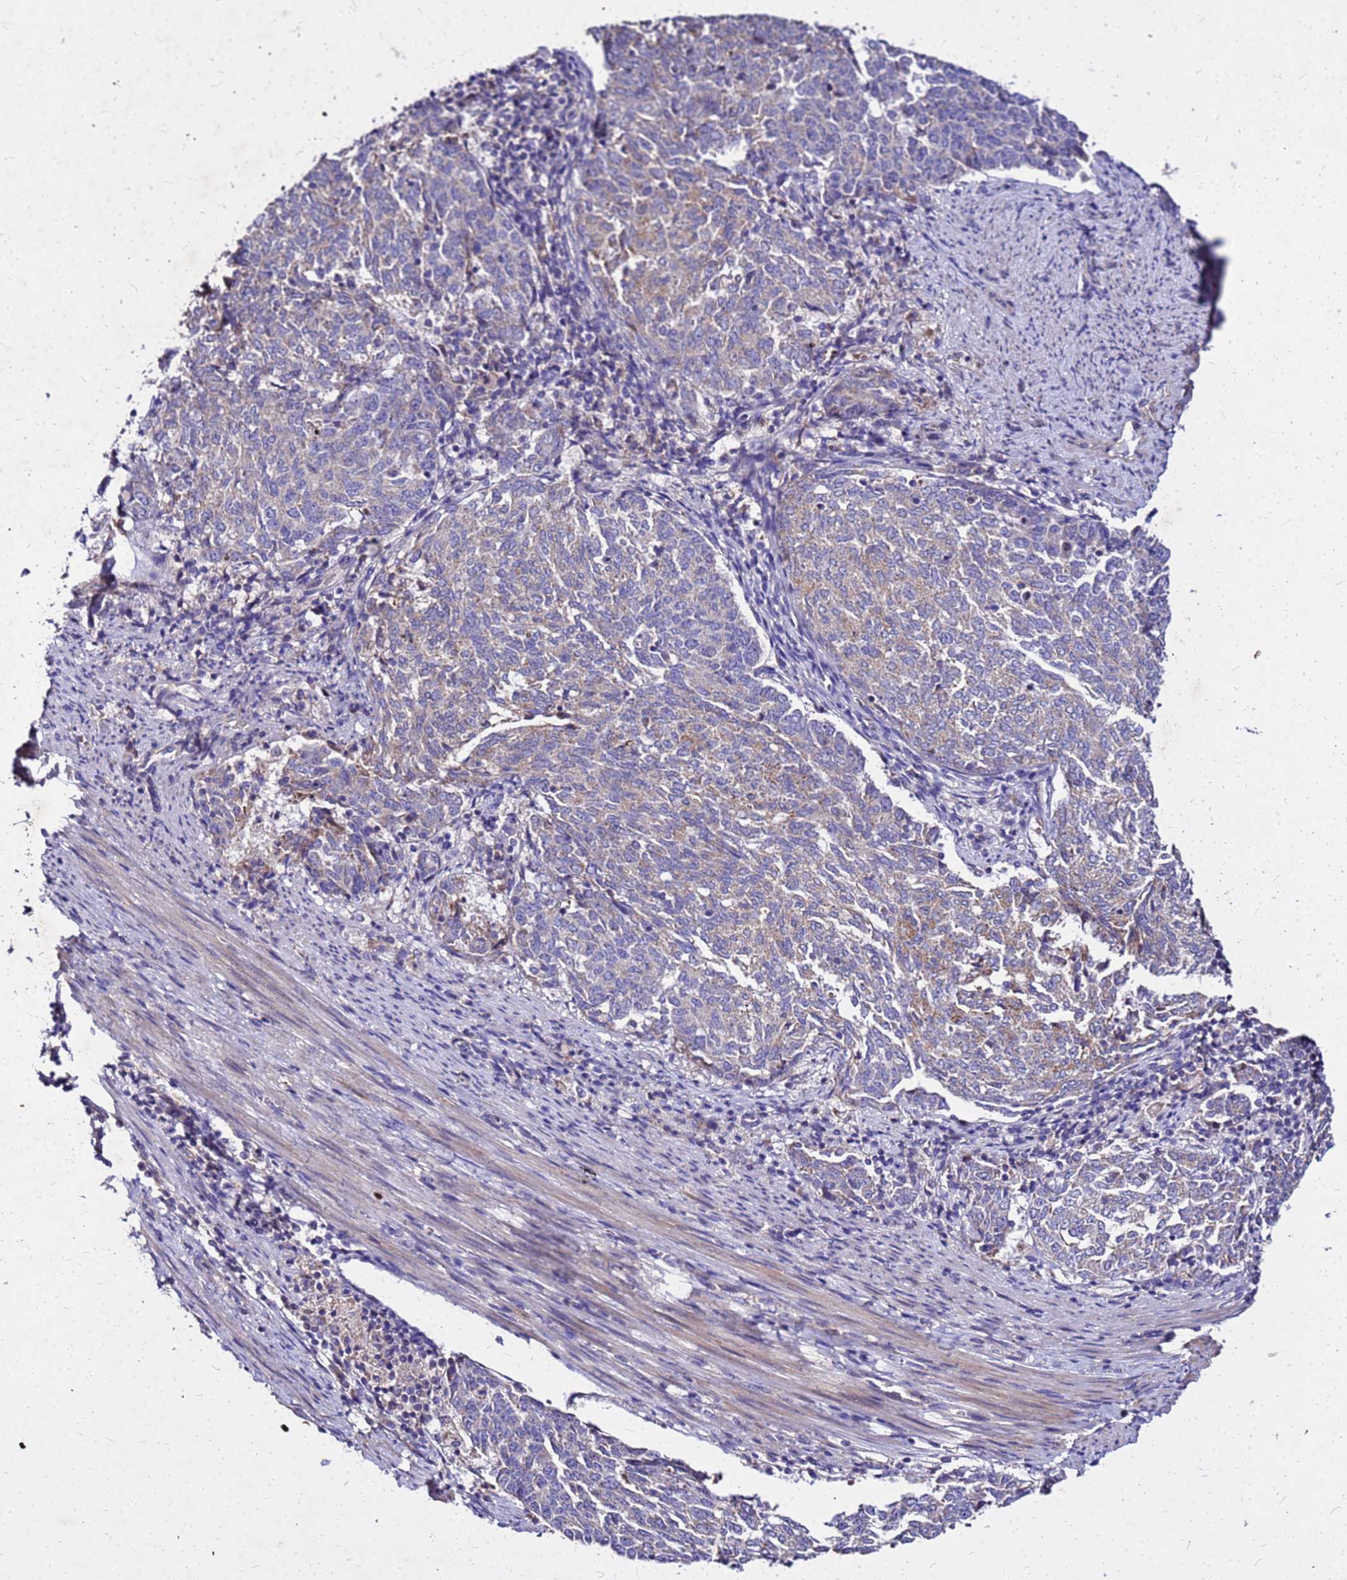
{"staining": {"intensity": "weak", "quantity": "25%-75%", "location": "cytoplasmic/membranous"}, "tissue": "endometrial cancer", "cell_type": "Tumor cells", "image_type": "cancer", "snomed": [{"axis": "morphology", "description": "Adenocarcinoma, NOS"}, {"axis": "topography", "description": "Endometrium"}], "caption": "This image displays immunohistochemistry (IHC) staining of endometrial adenocarcinoma, with low weak cytoplasmic/membranous positivity in approximately 25%-75% of tumor cells.", "gene": "COX14", "patient": {"sex": "female", "age": 80}}